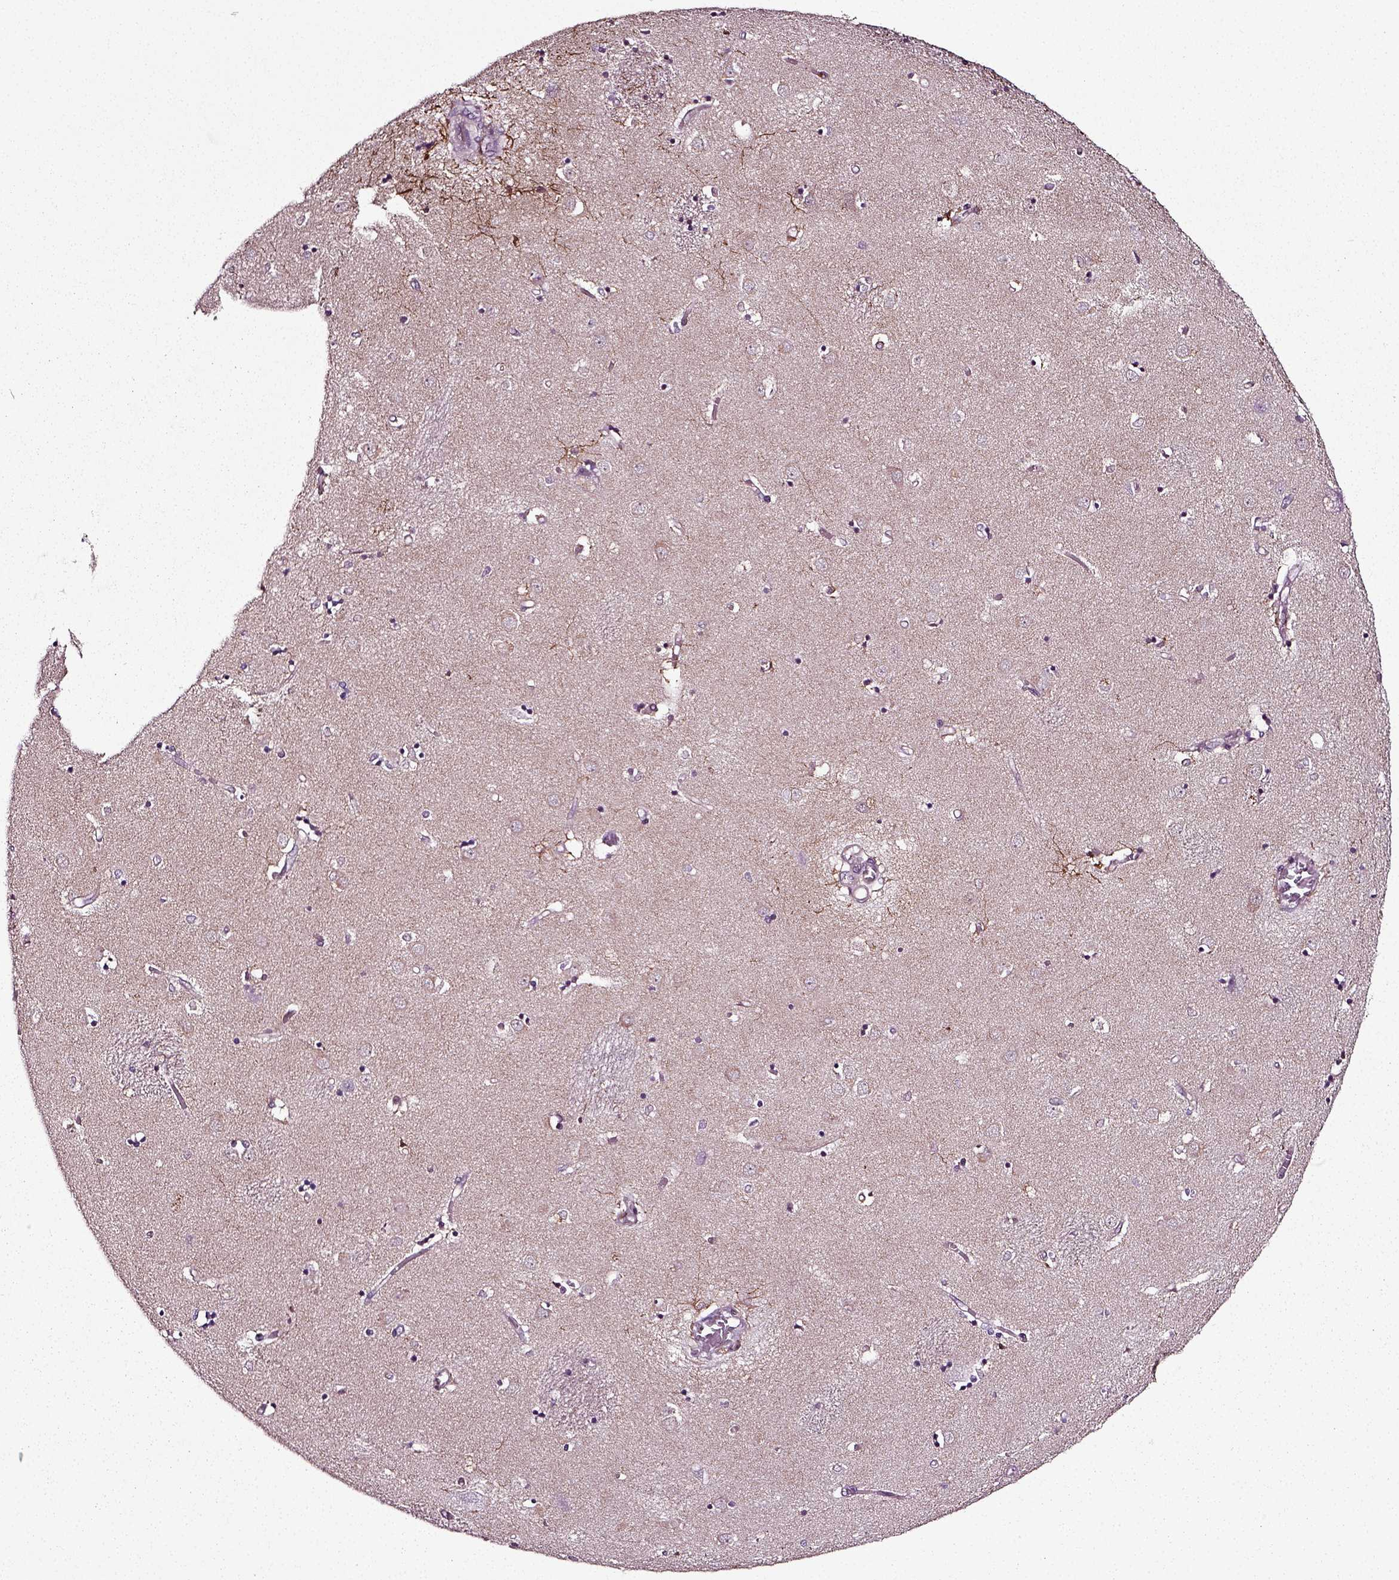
{"staining": {"intensity": "negative", "quantity": "none", "location": "none"}, "tissue": "caudate", "cell_type": "Glial cells", "image_type": "normal", "snomed": [{"axis": "morphology", "description": "Normal tissue, NOS"}, {"axis": "topography", "description": "Lateral ventricle wall"}], "caption": "IHC micrograph of benign caudate: human caudate stained with DAB (3,3'-diaminobenzidine) reveals no significant protein expression in glial cells.", "gene": "RHOF", "patient": {"sex": "male", "age": 54}}